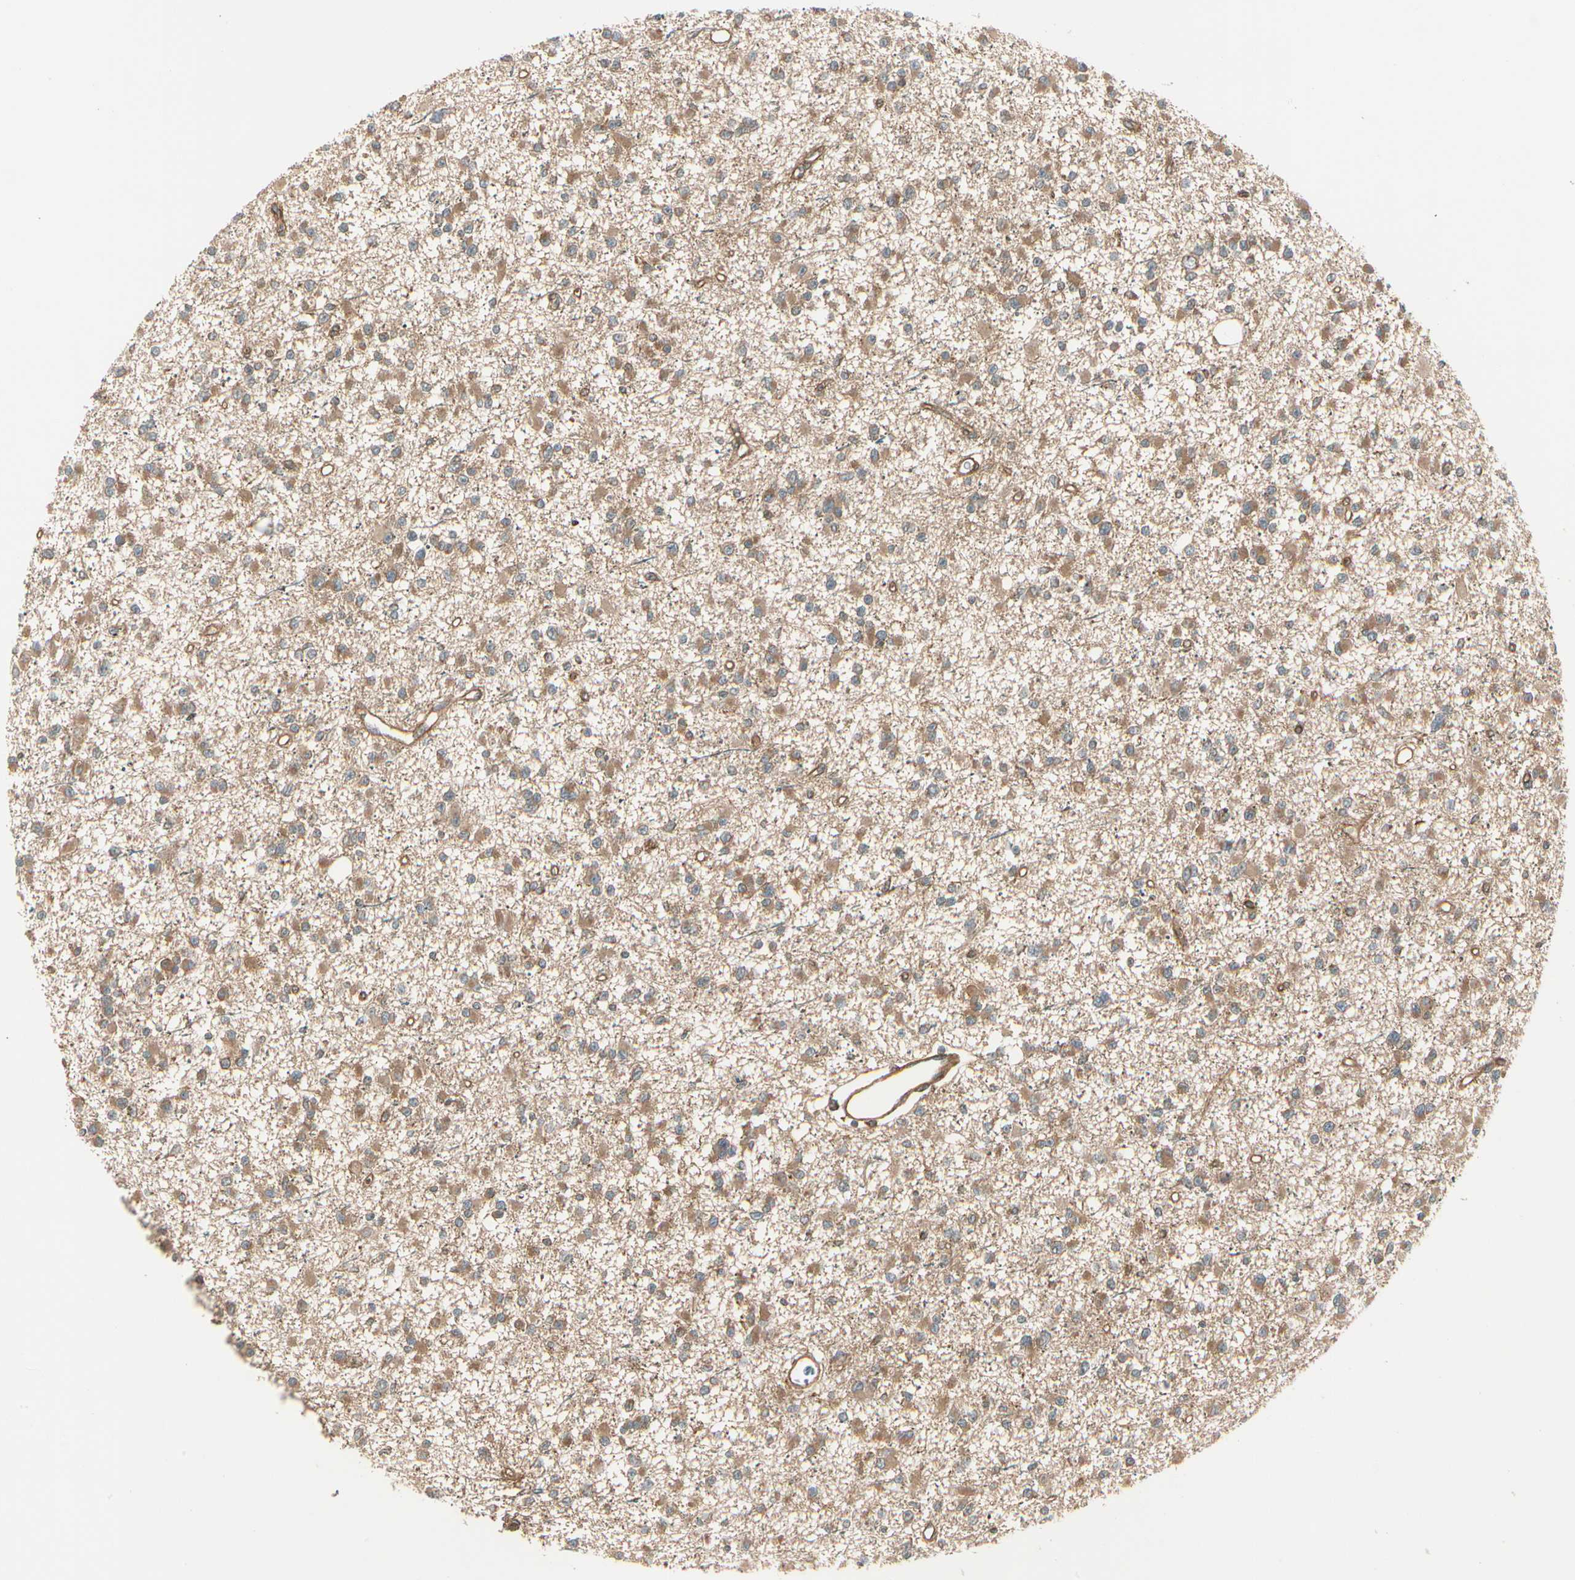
{"staining": {"intensity": "moderate", "quantity": ">75%", "location": "cytoplasmic/membranous"}, "tissue": "glioma", "cell_type": "Tumor cells", "image_type": "cancer", "snomed": [{"axis": "morphology", "description": "Glioma, malignant, Low grade"}, {"axis": "topography", "description": "Brain"}], "caption": "About >75% of tumor cells in human glioma exhibit moderate cytoplasmic/membranous protein expression as visualized by brown immunohistochemical staining.", "gene": "FKBP15", "patient": {"sex": "female", "age": 22}}